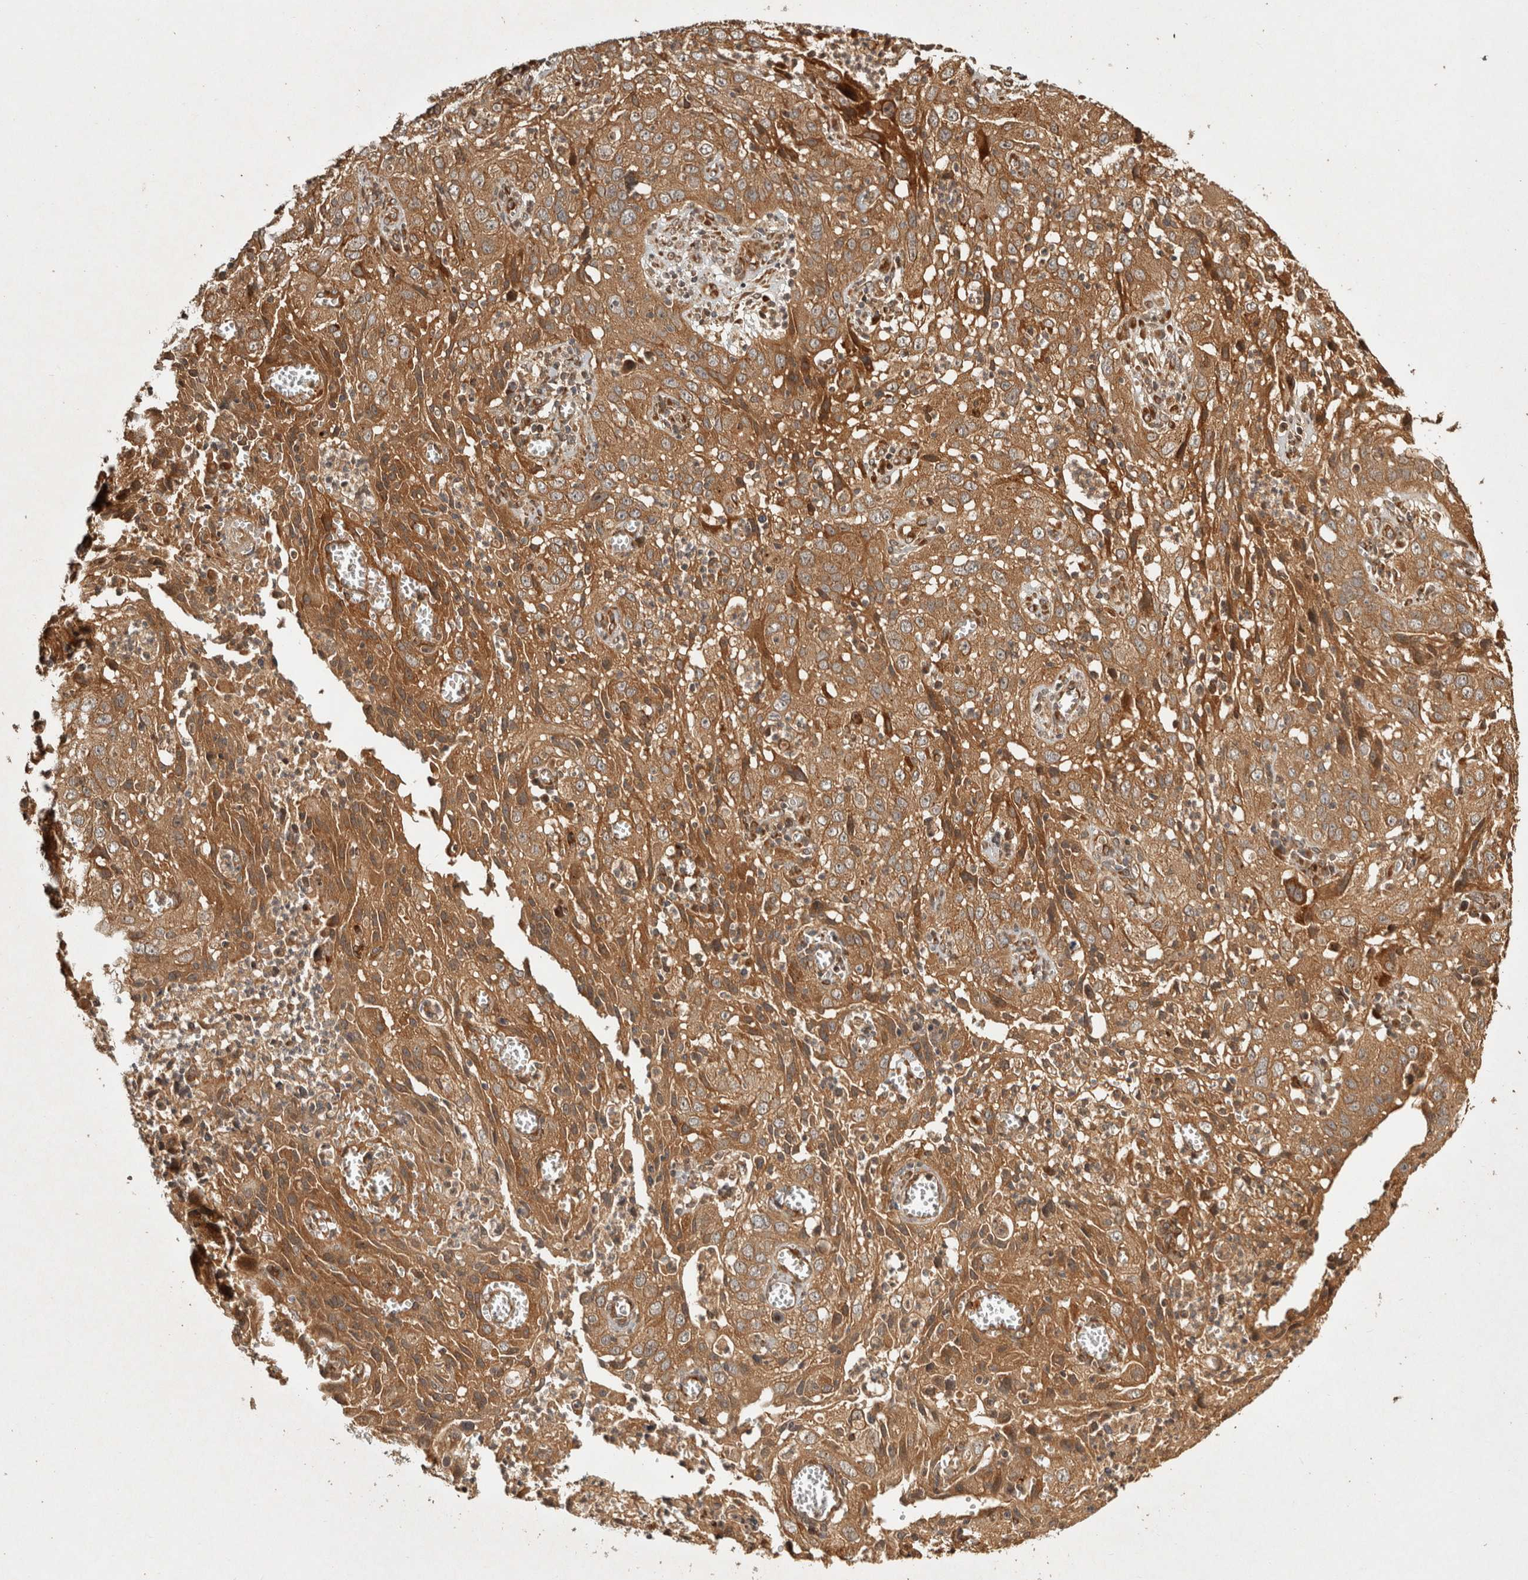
{"staining": {"intensity": "moderate", "quantity": ">75%", "location": "cytoplasmic/membranous"}, "tissue": "cervical cancer", "cell_type": "Tumor cells", "image_type": "cancer", "snomed": [{"axis": "morphology", "description": "Squamous cell carcinoma, NOS"}, {"axis": "topography", "description": "Cervix"}], "caption": "Human cervical cancer stained with a brown dye reveals moderate cytoplasmic/membranous positive positivity in approximately >75% of tumor cells.", "gene": "CAMSAP2", "patient": {"sex": "female", "age": 32}}